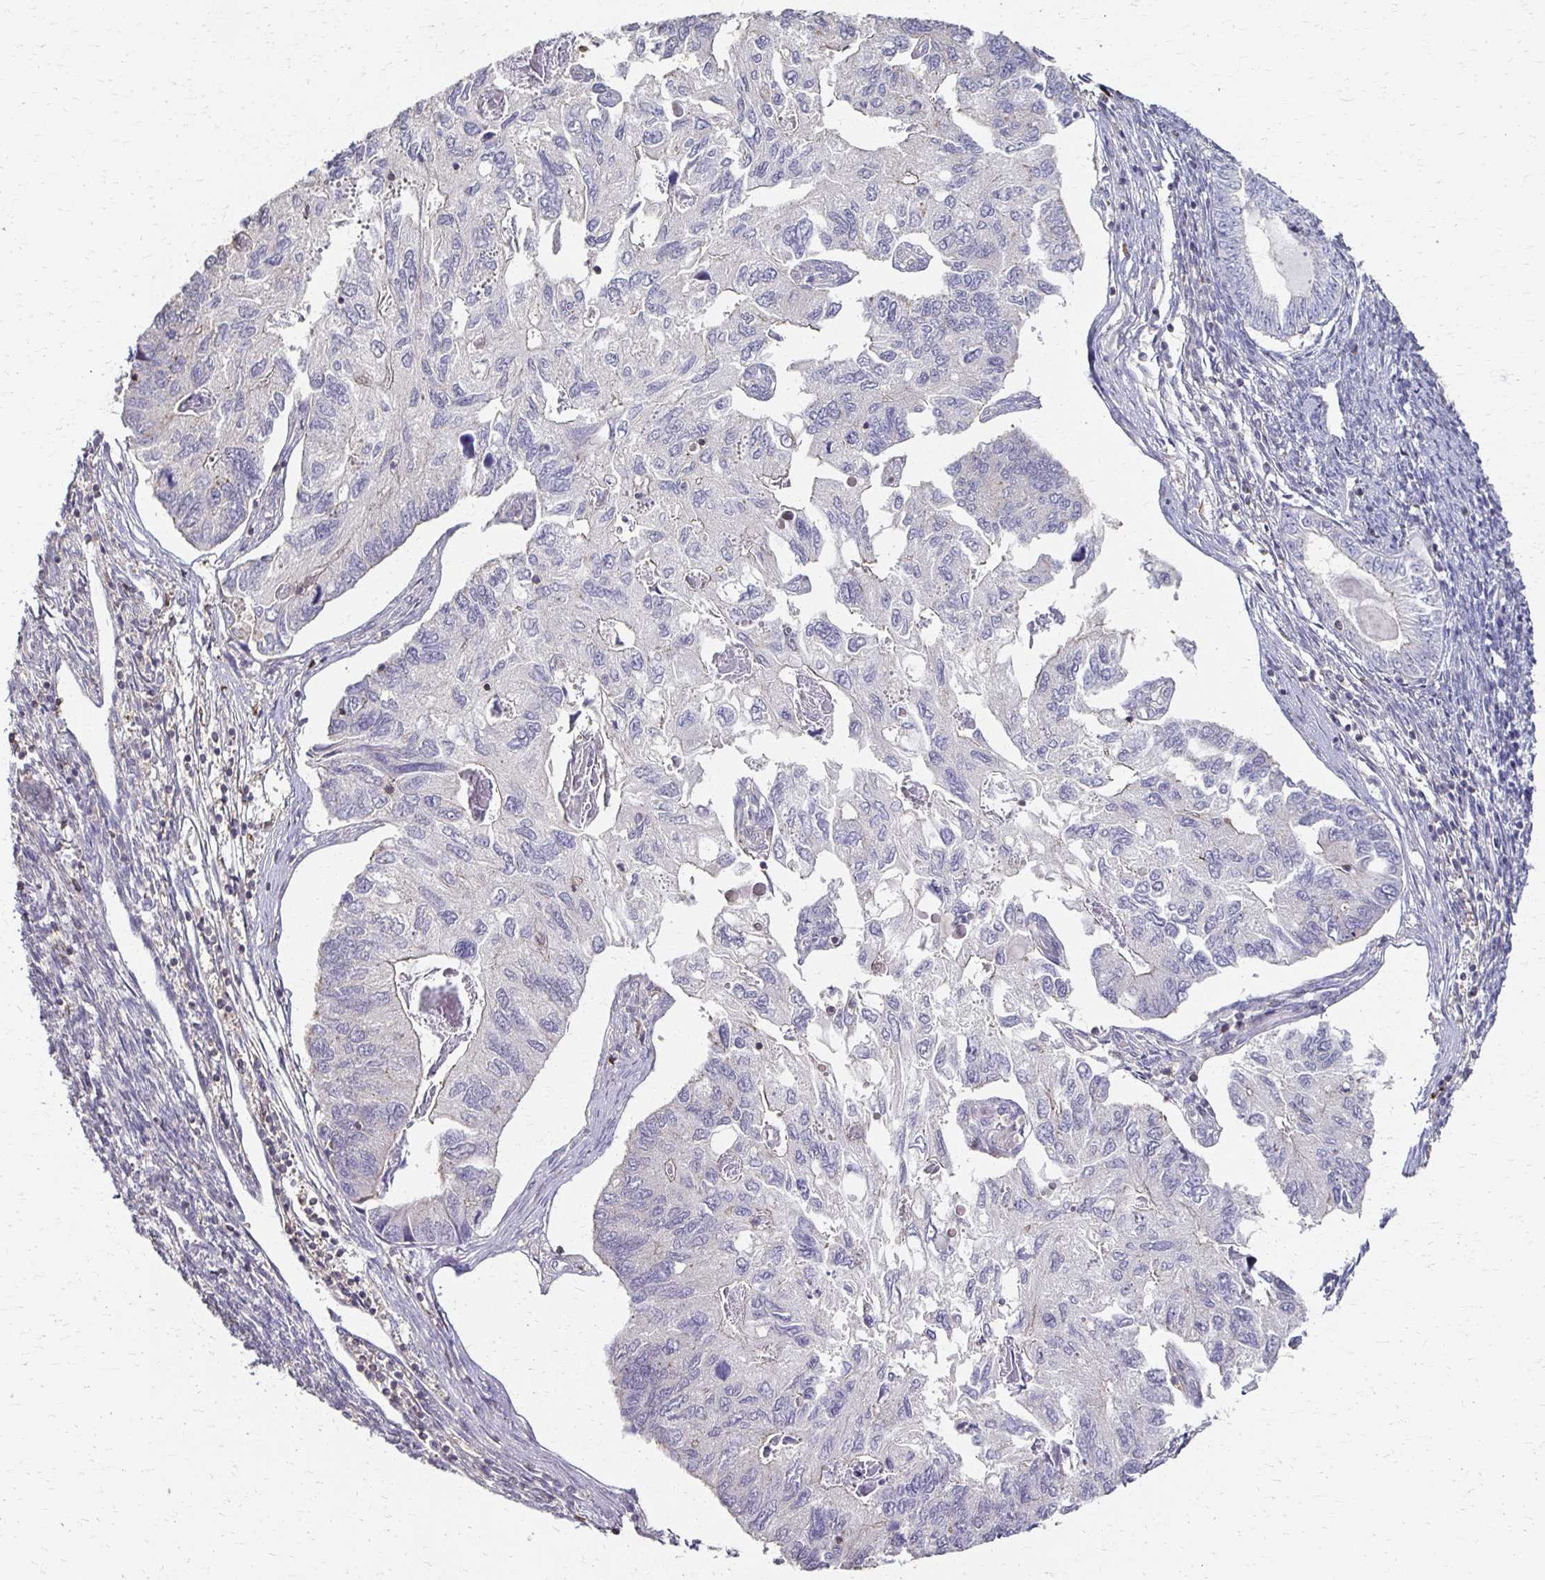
{"staining": {"intensity": "negative", "quantity": "none", "location": "none"}, "tissue": "endometrial cancer", "cell_type": "Tumor cells", "image_type": "cancer", "snomed": [{"axis": "morphology", "description": "Carcinoma, NOS"}, {"axis": "topography", "description": "Uterus"}], "caption": "Human endometrial cancer stained for a protein using immunohistochemistry exhibits no expression in tumor cells.", "gene": "C1QTNF7", "patient": {"sex": "female", "age": 76}}